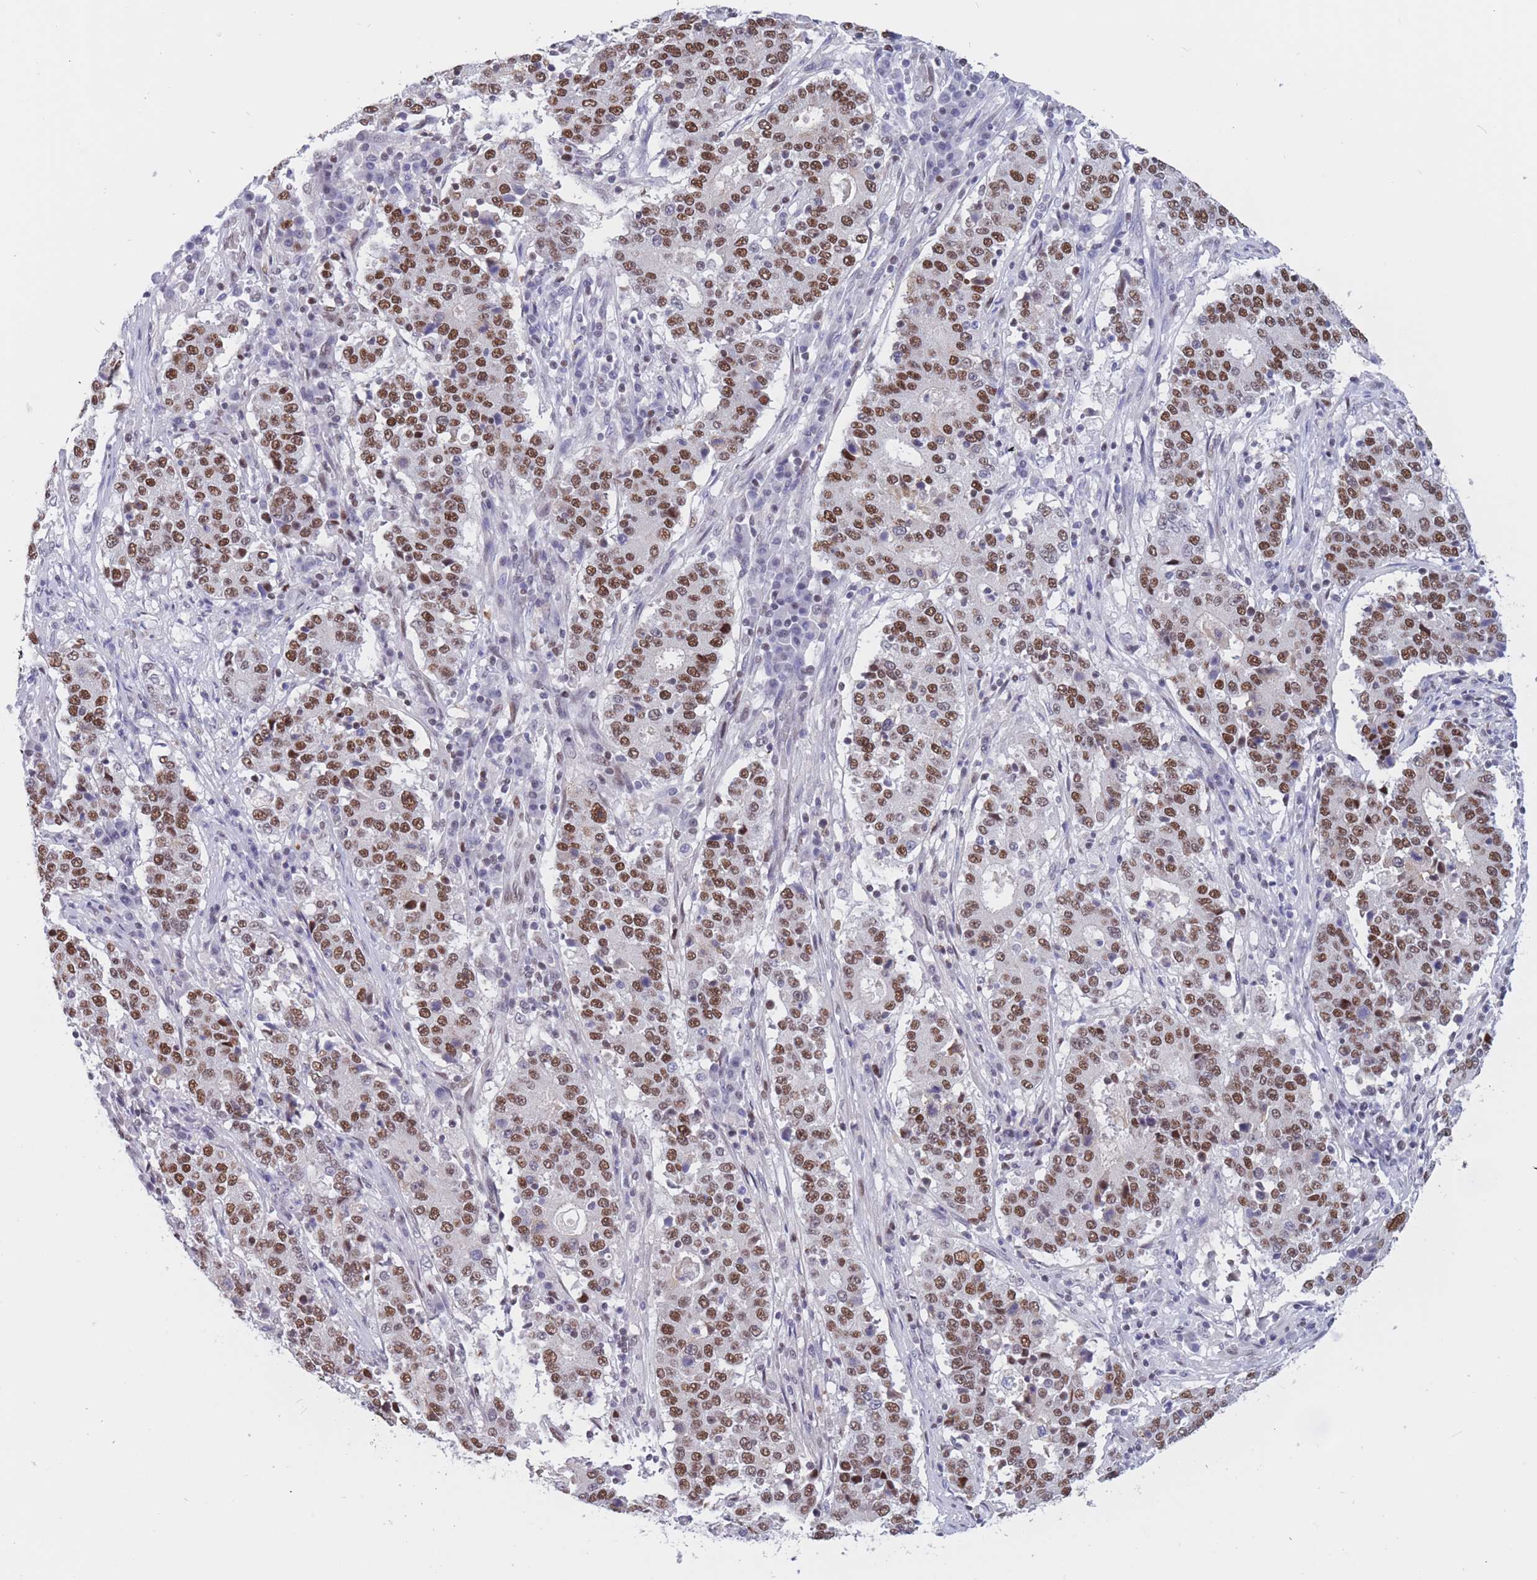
{"staining": {"intensity": "strong", "quantity": ">75%", "location": "nuclear"}, "tissue": "stomach cancer", "cell_type": "Tumor cells", "image_type": "cancer", "snomed": [{"axis": "morphology", "description": "Adenocarcinoma, NOS"}, {"axis": "topography", "description": "Stomach"}], "caption": "High-power microscopy captured an immunohistochemistry (IHC) histopathology image of adenocarcinoma (stomach), revealing strong nuclear staining in about >75% of tumor cells.", "gene": "NASP", "patient": {"sex": "male", "age": 59}}